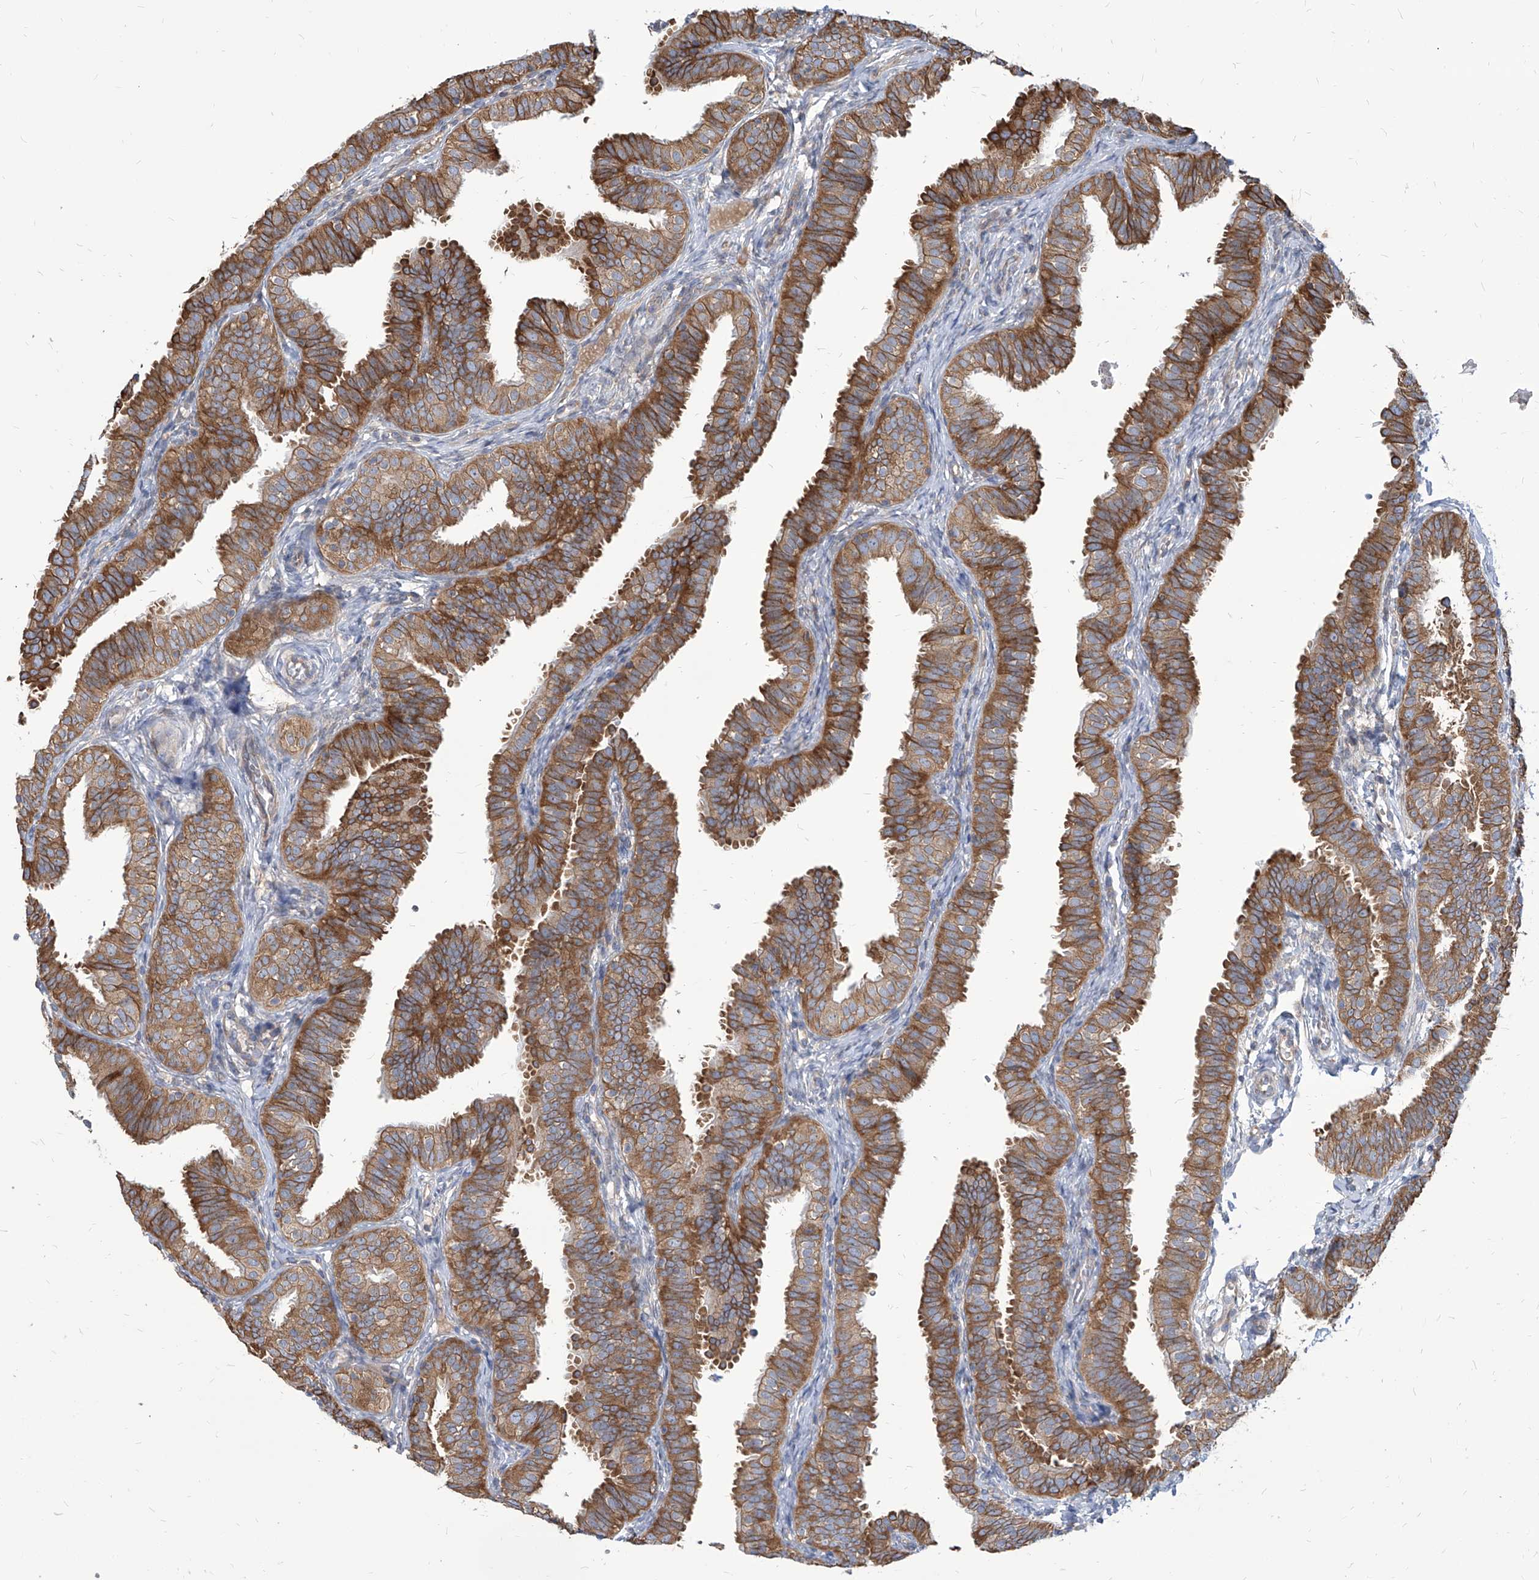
{"staining": {"intensity": "moderate", "quantity": ">75%", "location": "cytoplasmic/membranous"}, "tissue": "fallopian tube", "cell_type": "Glandular cells", "image_type": "normal", "snomed": [{"axis": "morphology", "description": "Normal tissue, NOS"}, {"axis": "topography", "description": "Fallopian tube"}], "caption": "Protein analysis of benign fallopian tube demonstrates moderate cytoplasmic/membranous positivity in approximately >75% of glandular cells.", "gene": "FAM83B", "patient": {"sex": "female", "age": 35}}